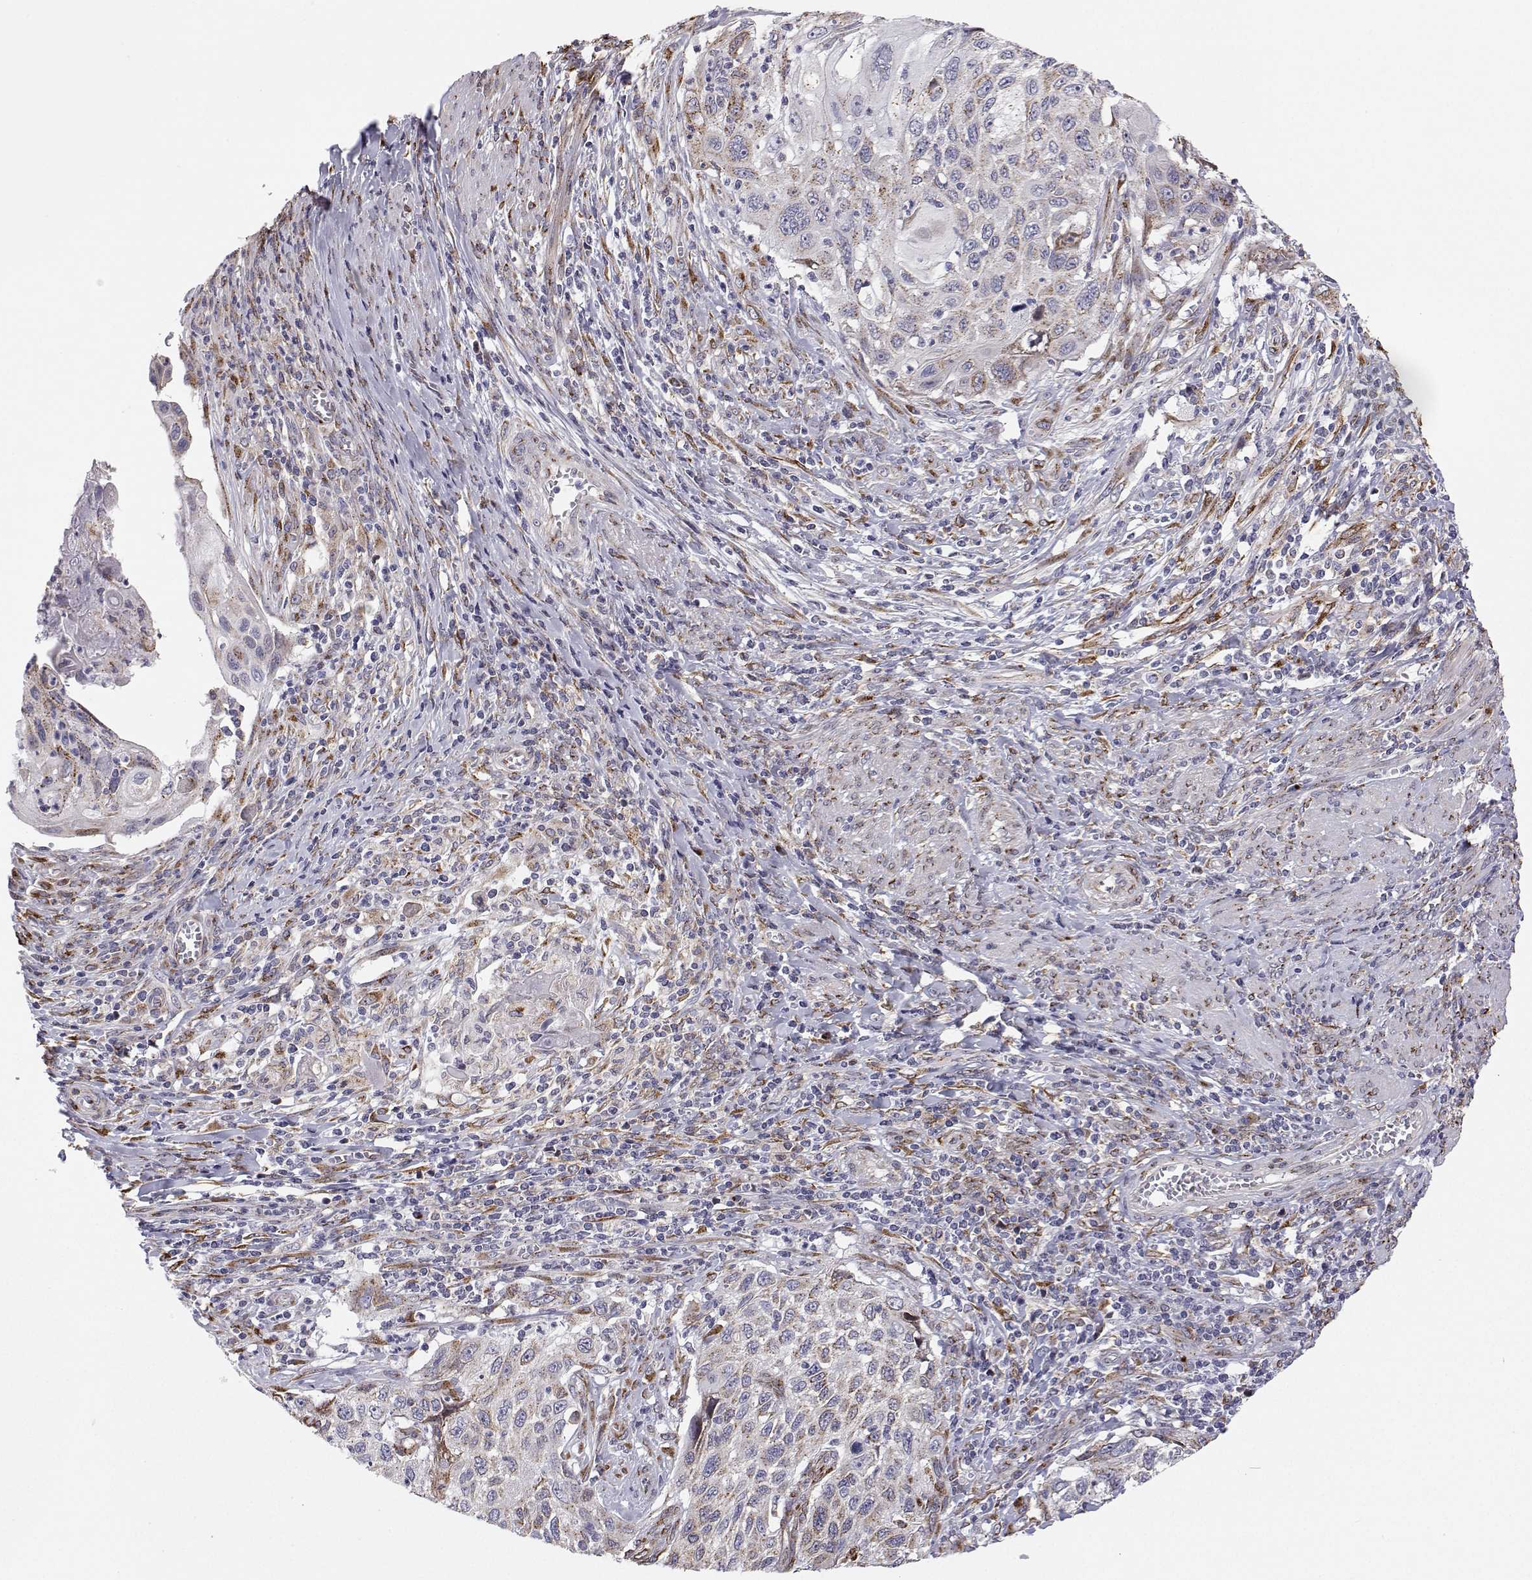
{"staining": {"intensity": "negative", "quantity": "none", "location": "none"}, "tissue": "cervical cancer", "cell_type": "Tumor cells", "image_type": "cancer", "snomed": [{"axis": "morphology", "description": "Squamous cell carcinoma, NOS"}, {"axis": "topography", "description": "Cervix"}], "caption": "Tumor cells show no significant positivity in cervical squamous cell carcinoma.", "gene": "STARD13", "patient": {"sex": "female", "age": 70}}